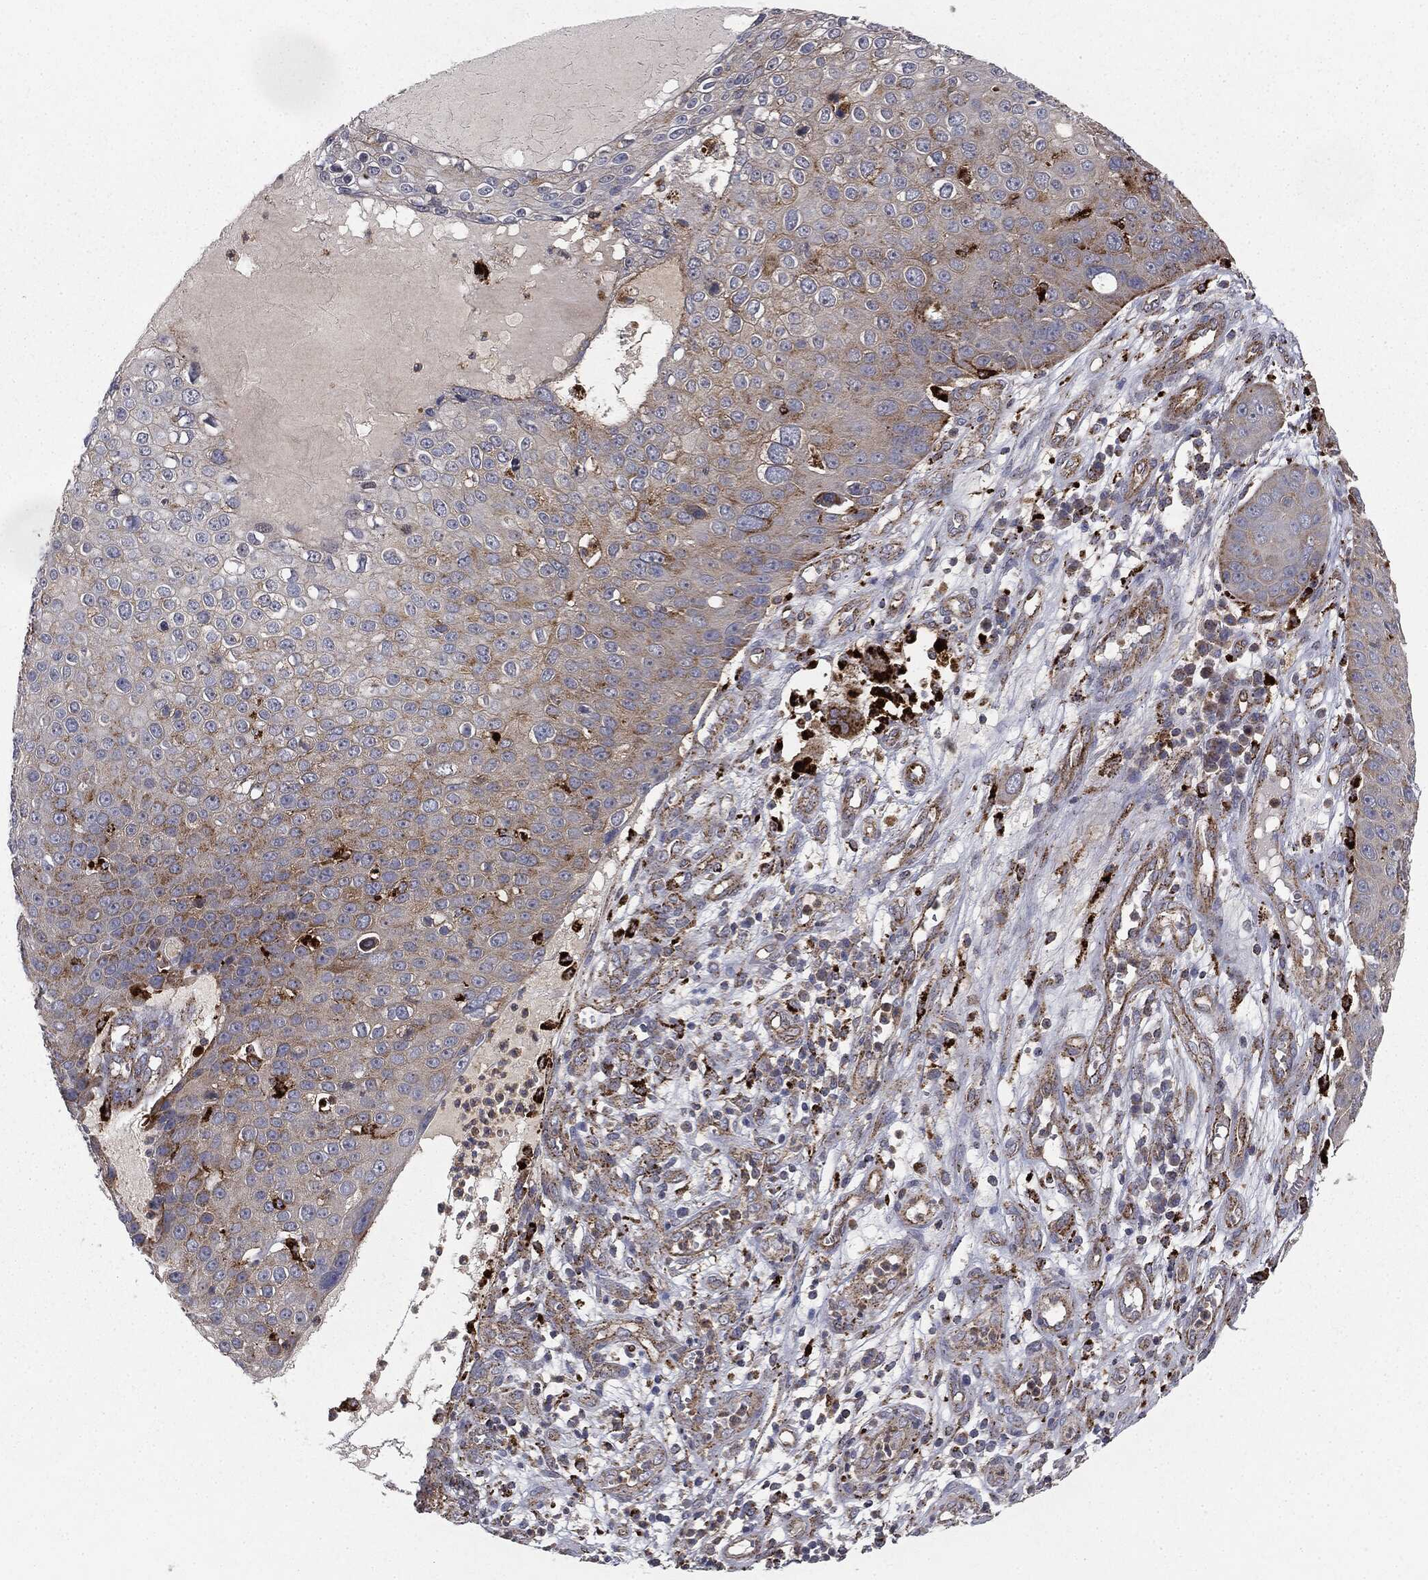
{"staining": {"intensity": "moderate", "quantity": "<25%", "location": "cytoplasmic/membranous"}, "tissue": "skin cancer", "cell_type": "Tumor cells", "image_type": "cancer", "snomed": [{"axis": "morphology", "description": "Squamous cell carcinoma, NOS"}, {"axis": "topography", "description": "Skin"}], "caption": "Skin squamous cell carcinoma stained with a protein marker exhibits moderate staining in tumor cells.", "gene": "CTSA", "patient": {"sex": "male", "age": 71}}